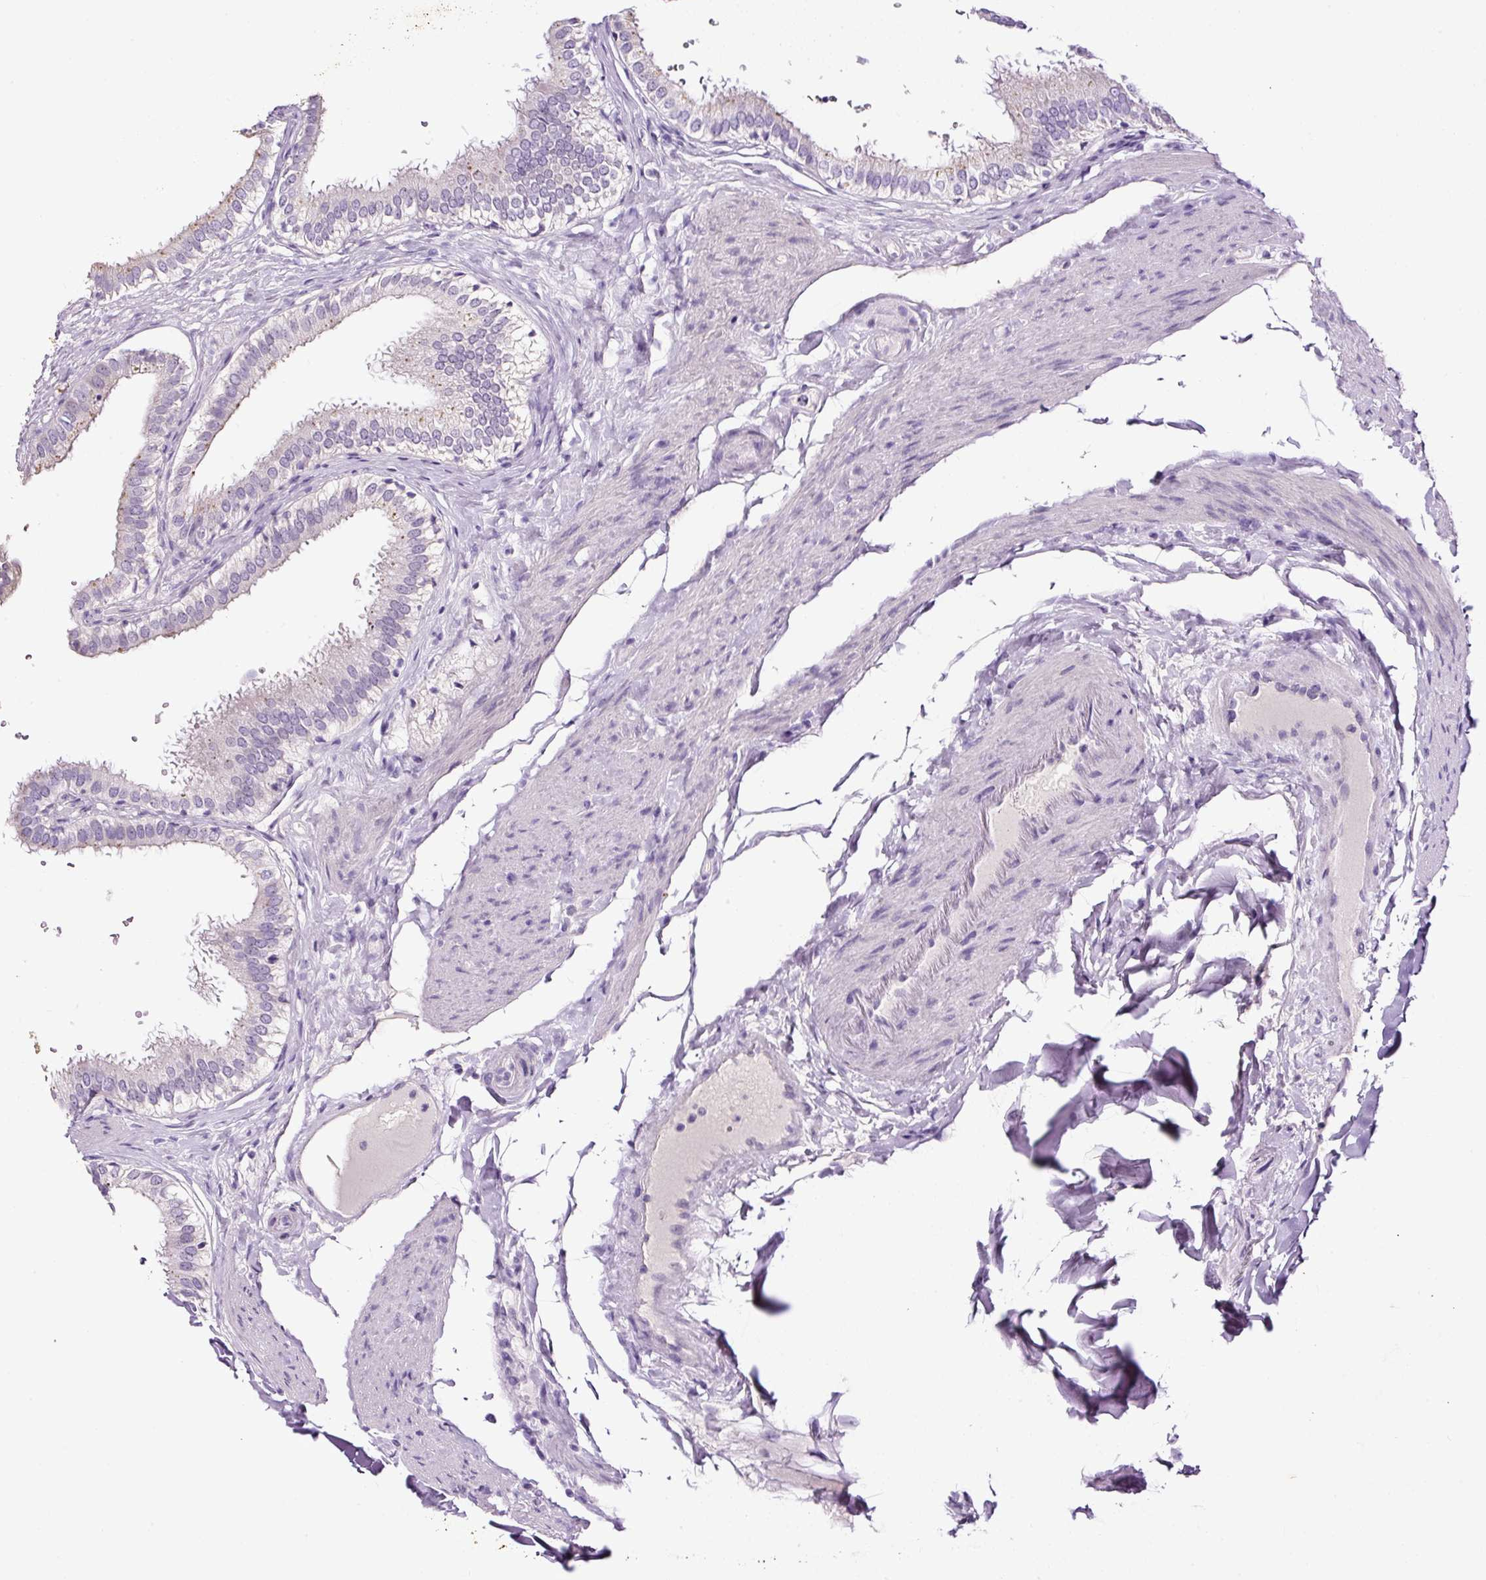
{"staining": {"intensity": "negative", "quantity": "none", "location": "none"}, "tissue": "gallbladder", "cell_type": "Glandular cells", "image_type": "normal", "snomed": [{"axis": "morphology", "description": "Normal tissue, NOS"}, {"axis": "topography", "description": "Gallbladder"}], "caption": "Normal gallbladder was stained to show a protein in brown. There is no significant positivity in glandular cells. (Stains: DAB (3,3'-diaminobenzidine) IHC with hematoxylin counter stain, Microscopy: brightfield microscopy at high magnification).", "gene": "SP8", "patient": {"sex": "female", "age": 61}}